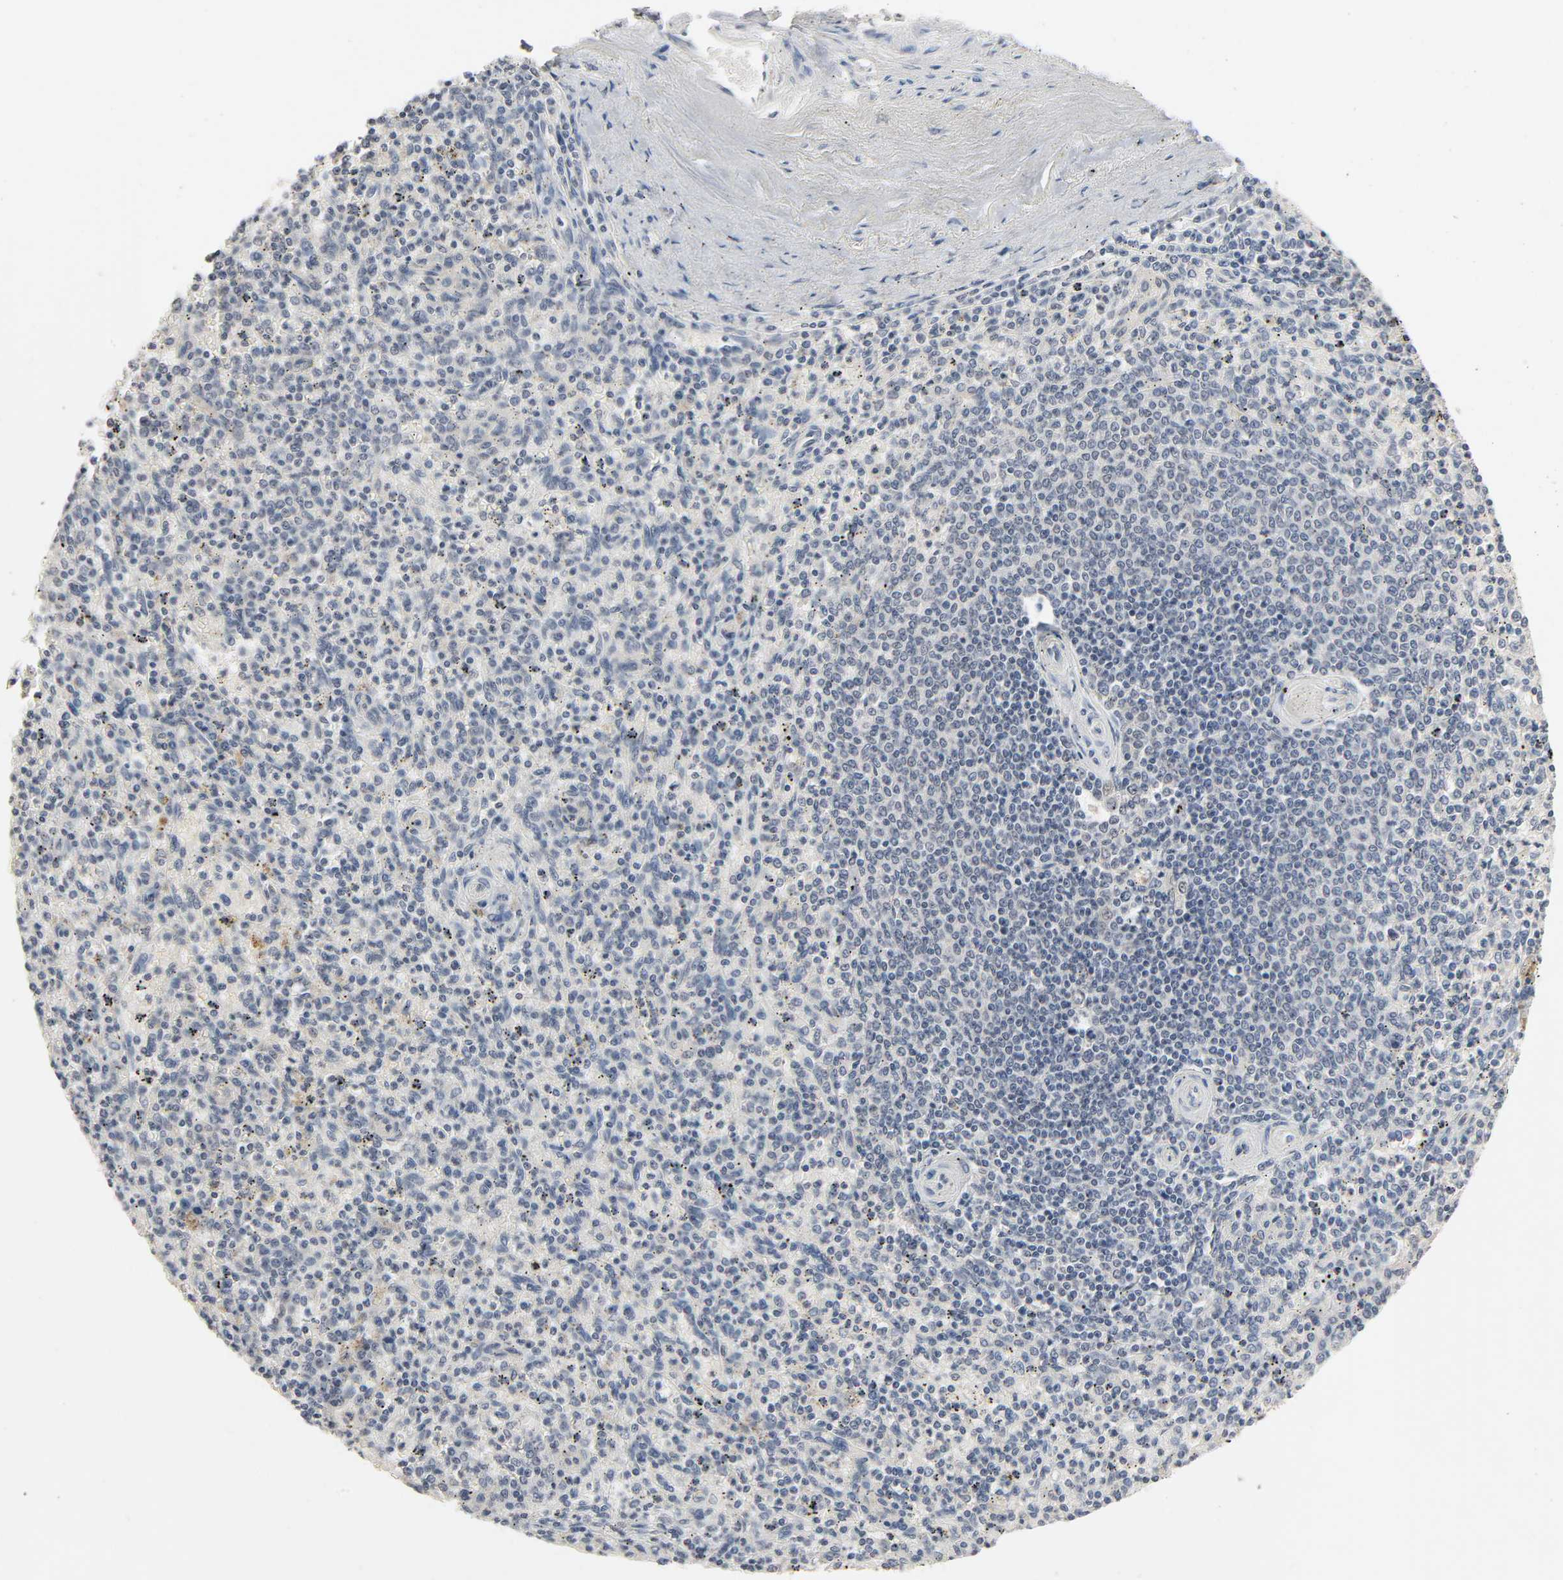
{"staining": {"intensity": "negative", "quantity": "none", "location": "none"}, "tissue": "spleen", "cell_type": "Cells in red pulp", "image_type": "normal", "snomed": [{"axis": "morphology", "description": "Normal tissue, NOS"}, {"axis": "topography", "description": "Spleen"}], "caption": "Immunohistochemistry (IHC) of benign human spleen demonstrates no expression in cells in red pulp. The staining is performed using DAB brown chromogen with nuclei counter-stained in using hematoxylin.", "gene": "MAPKAPK5", "patient": {"sex": "male", "age": 72}}